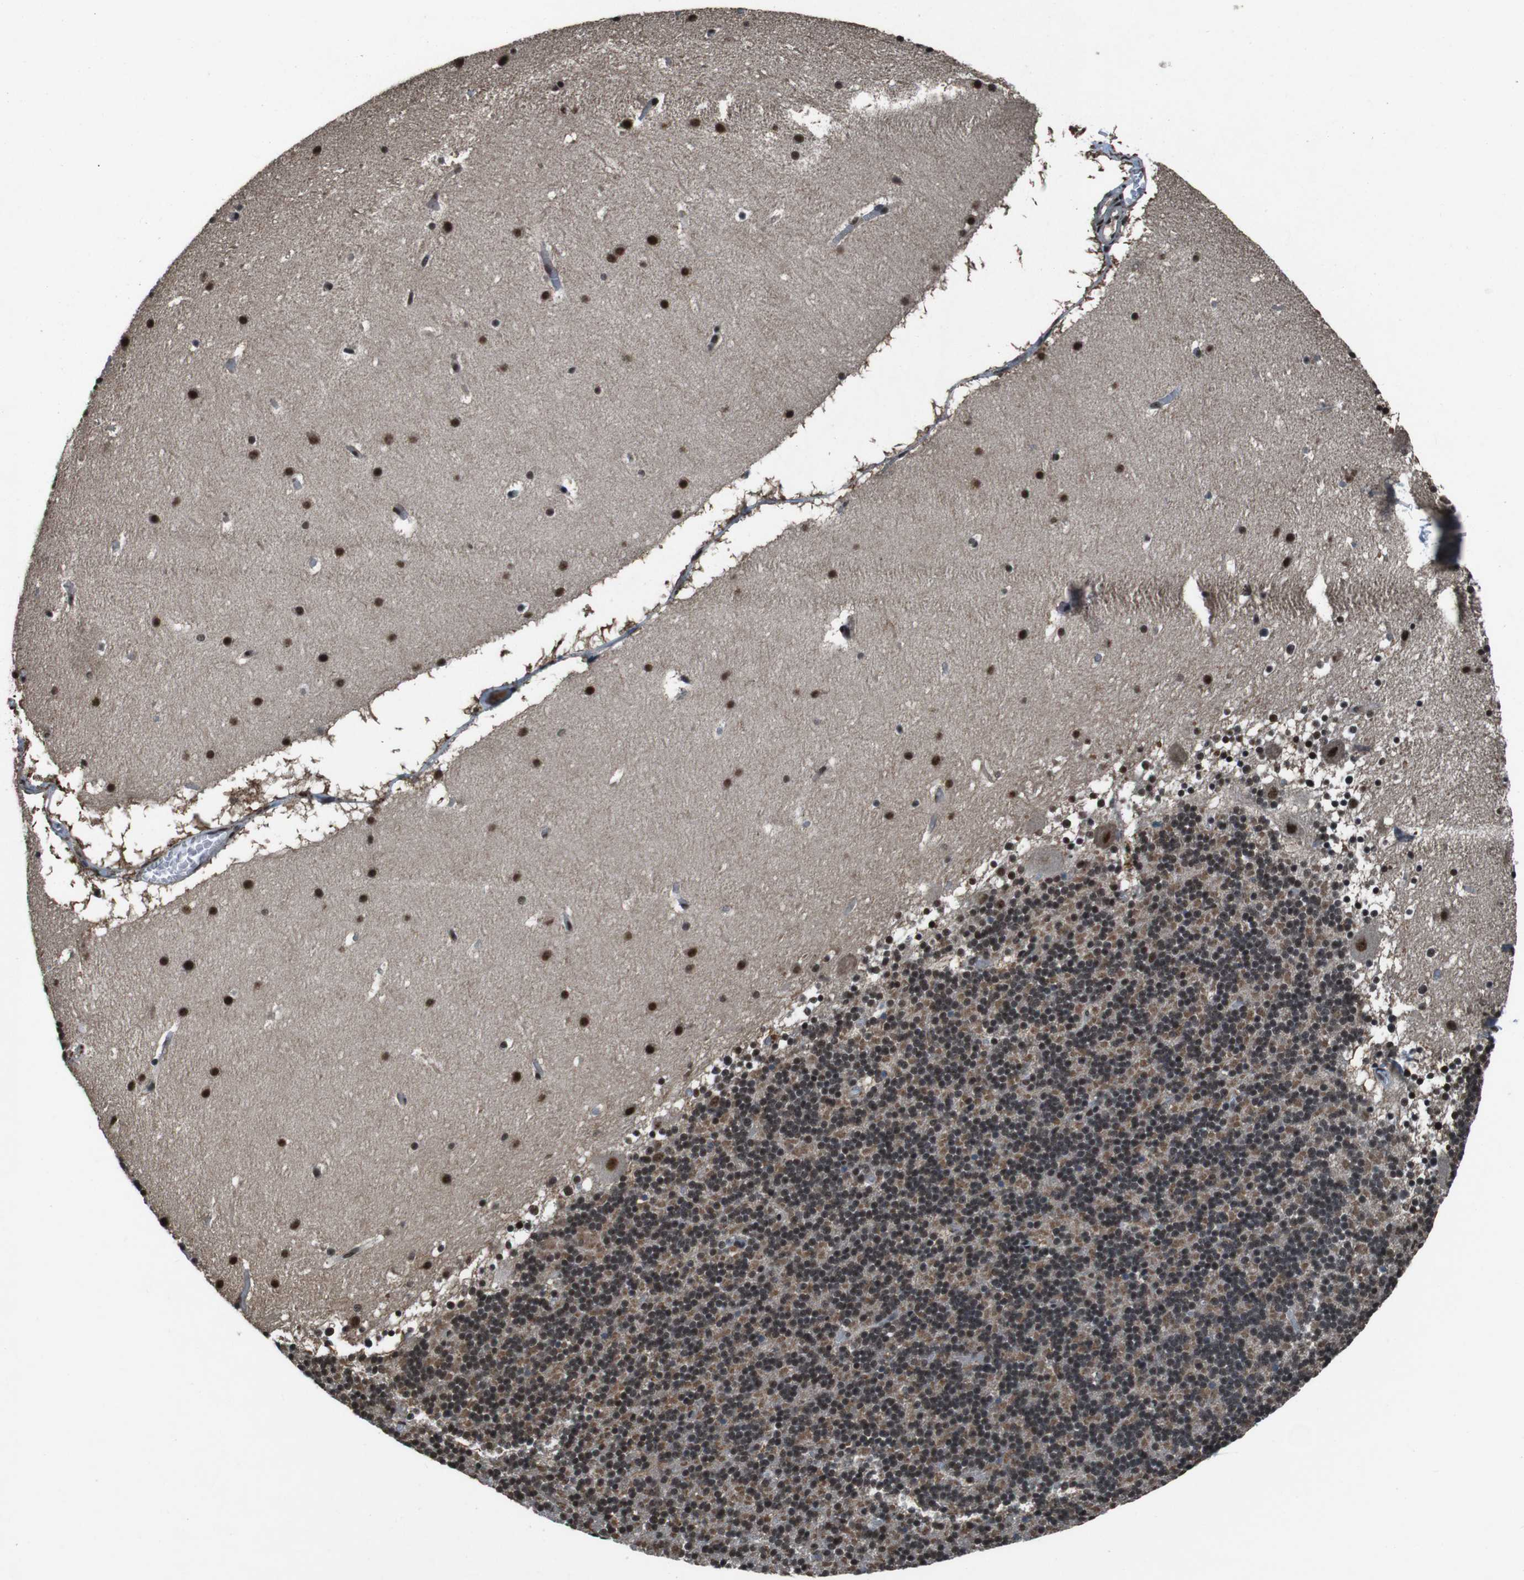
{"staining": {"intensity": "moderate", "quantity": "25%-75%", "location": "cytoplasmic/membranous,nuclear"}, "tissue": "cerebellum", "cell_type": "Cells in granular layer", "image_type": "normal", "snomed": [{"axis": "morphology", "description": "Normal tissue, NOS"}, {"axis": "topography", "description": "Cerebellum"}], "caption": "Cerebellum stained with DAB (3,3'-diaminobenzidine) IHC shows medium levels of moderate cytoplasmic/membranous,nuclear staining in about 25%-75% of cells in granular layer. The staining was performed using DAB (3,3'-diaminobenzidine), with brown indicating positive protein expression. Nuclei are stained blue with hematoxylin.", "gene": "NR4A2", "patient": {"sex": "male", "age": 45}}